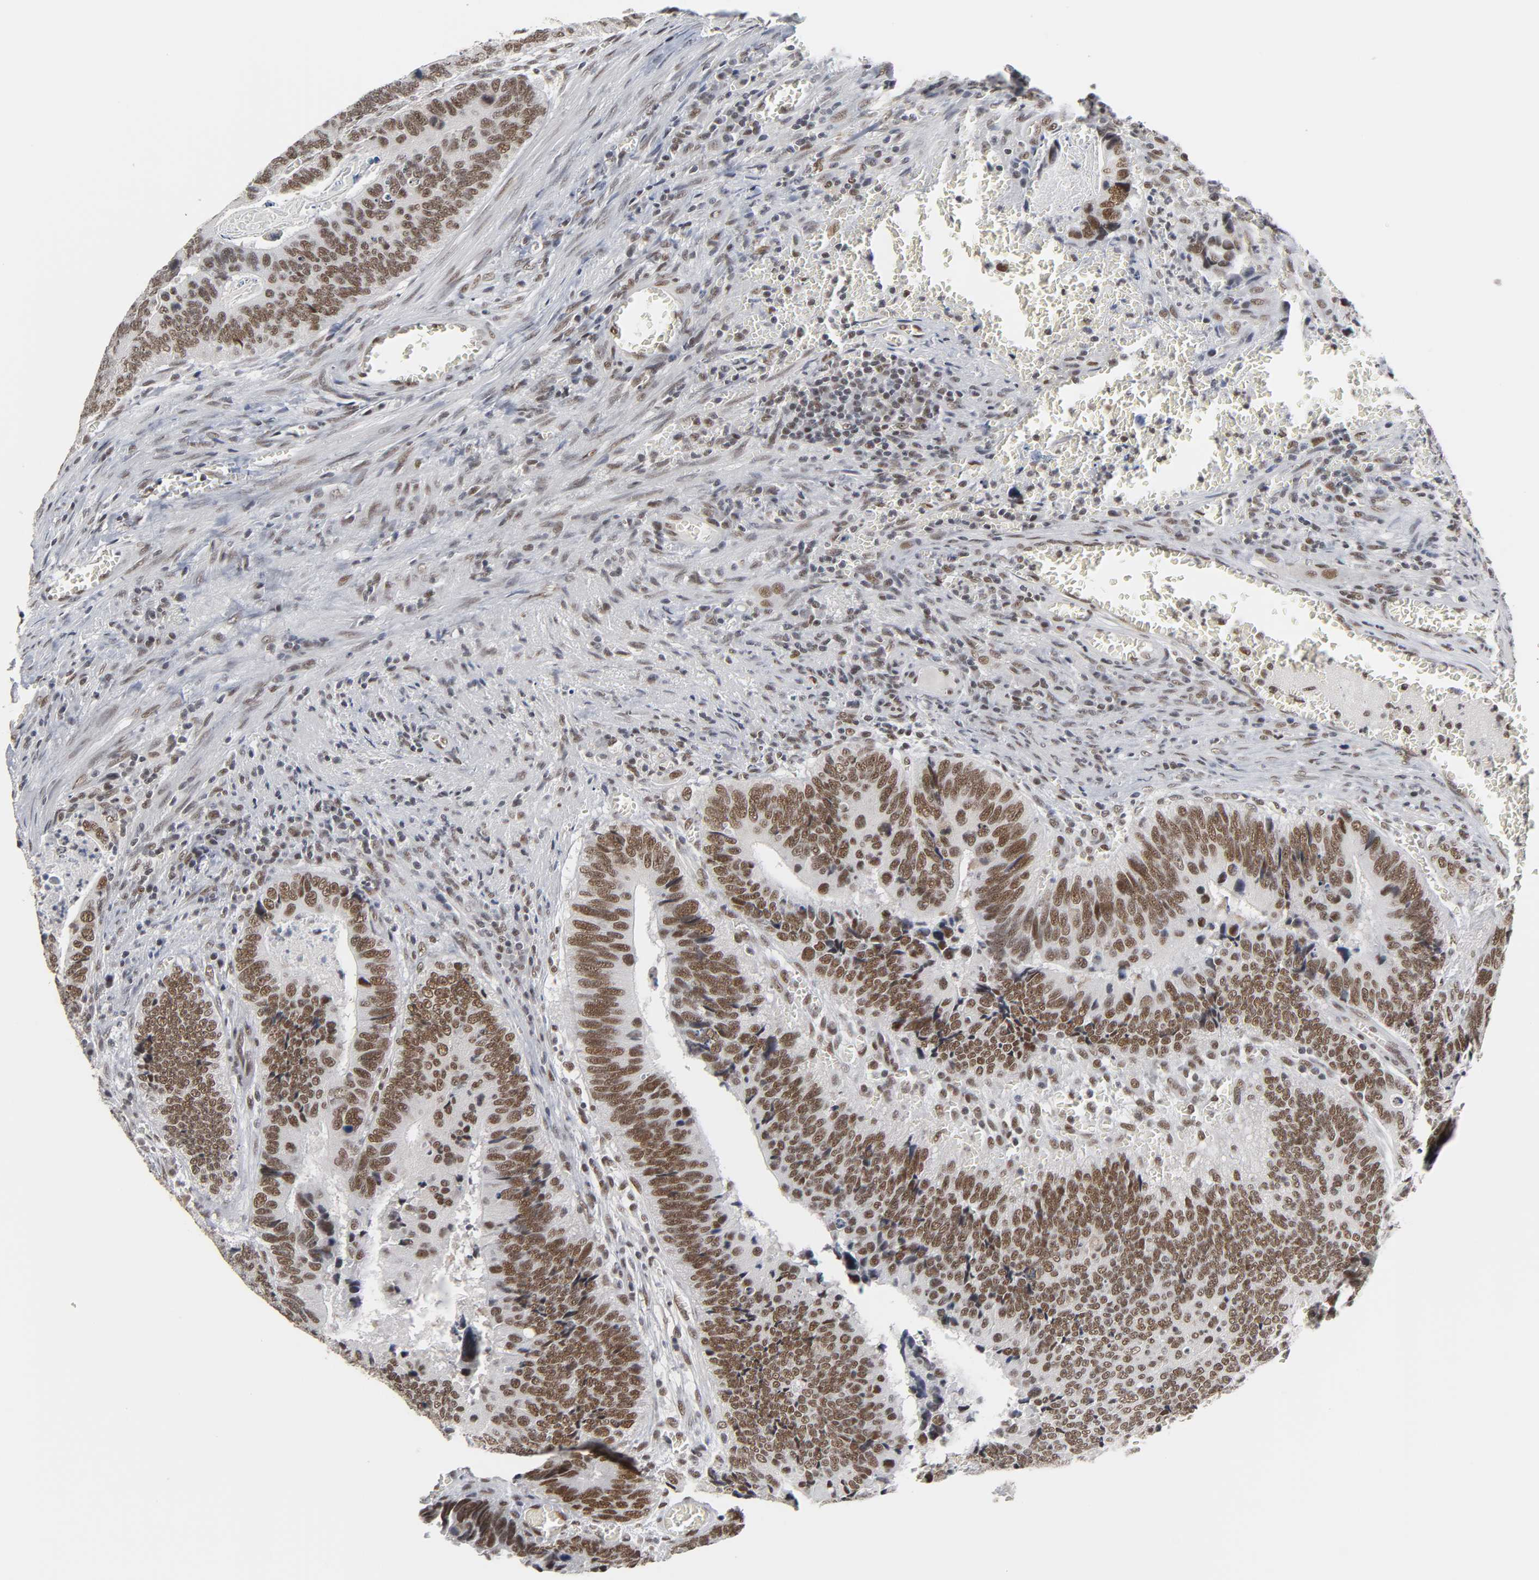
{"staining": {"intensity": "moderate", "quantity": ">75%", "location": "nuclear"}, "tissue": "colorectal cancer", "cell_type": "Tumor cells", "image_type": "cancer", "snomed": [{"axis": "morphology", "description": "Adenocarcinoma, NOS"}, {"axis": "topography", "description": "Colon"}], "caption": "IHC (DAB) staining of human colorectal cancer displays moderate nuclear protein staining in approximately >75% of tumor cells.", "gene": "TRIM33", "patient": {"sex": "male", "age": 72}}